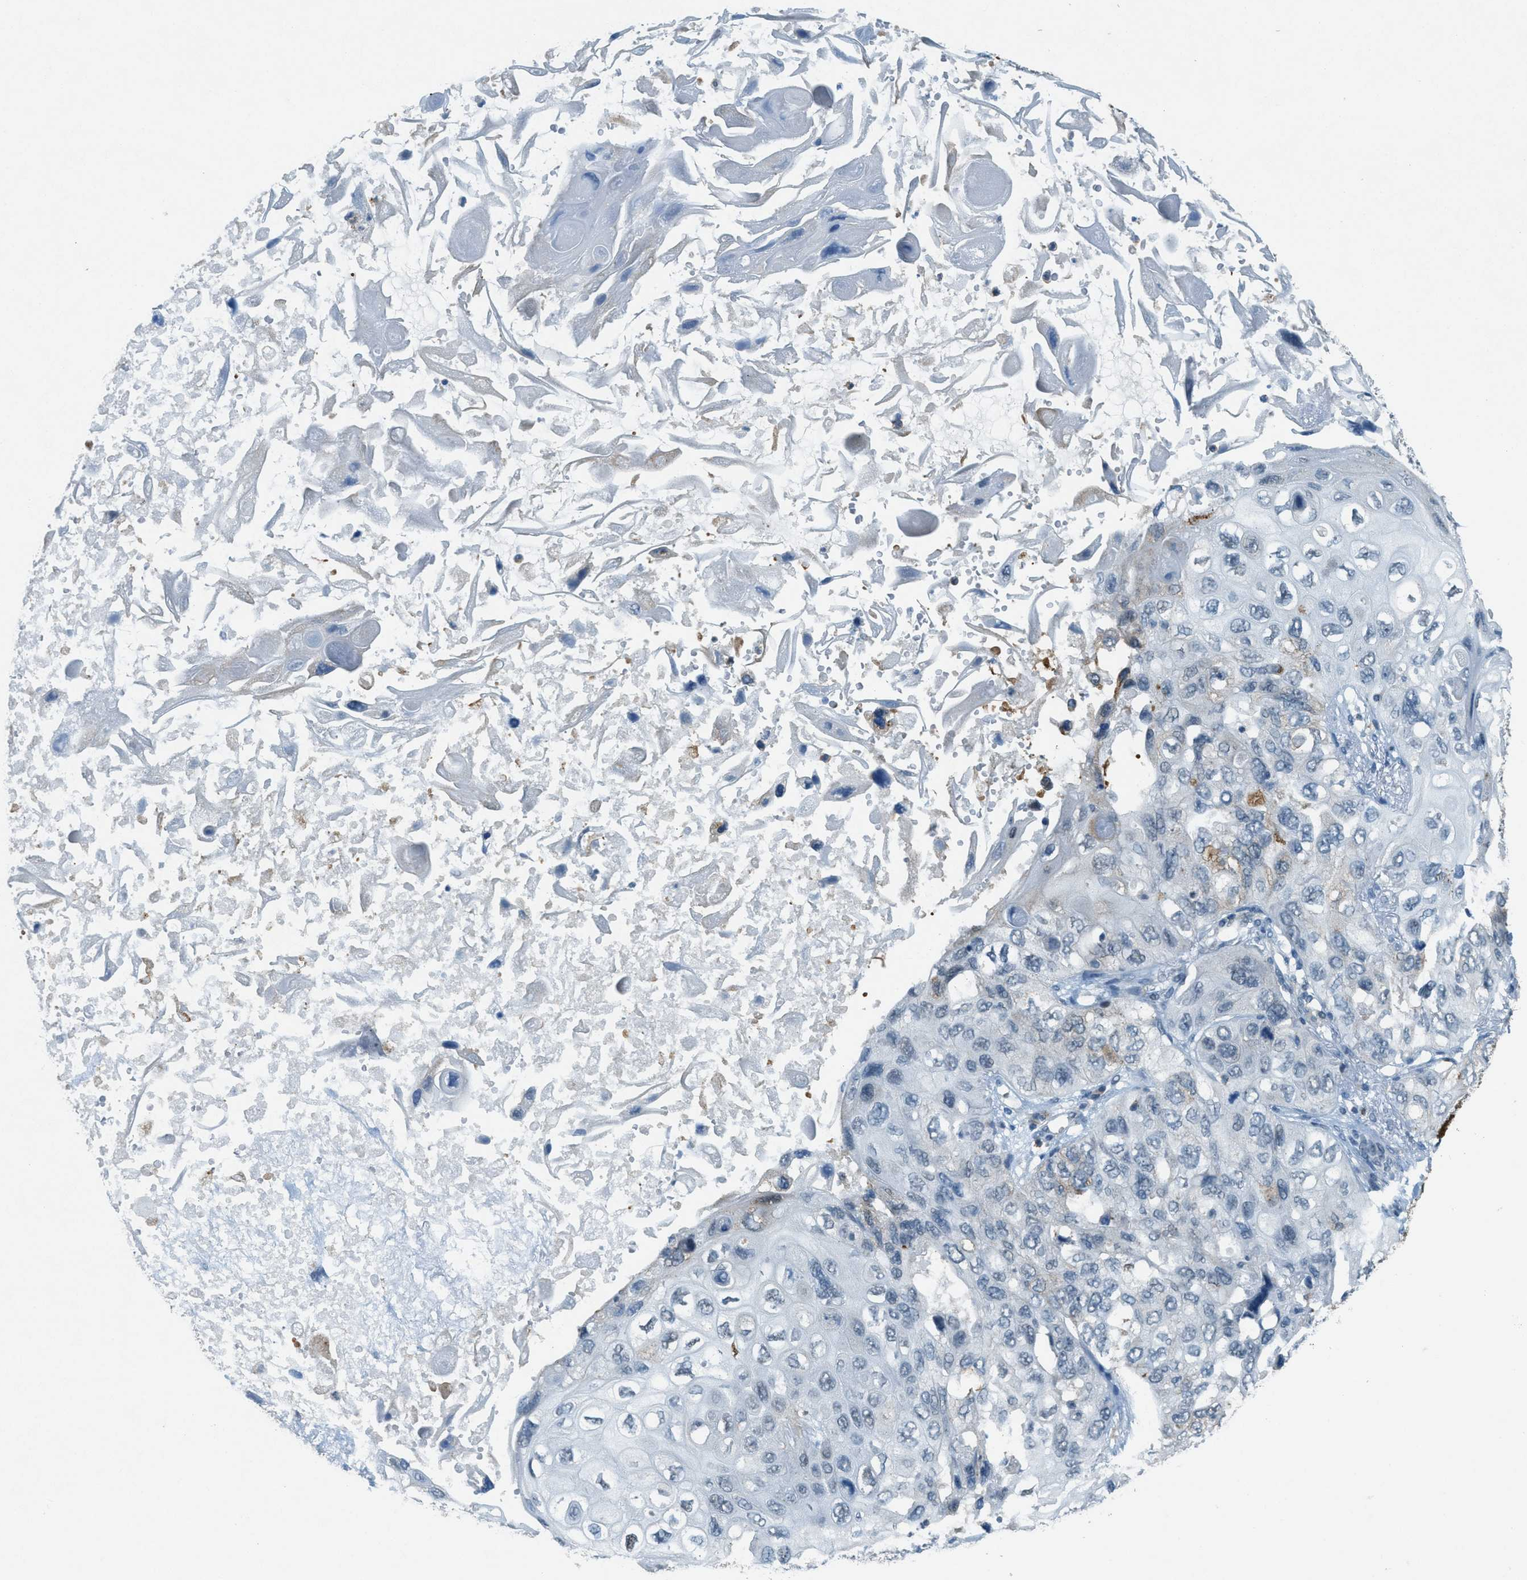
{"staining": {"intensity": "negative", "quantity": "none", "location": "none"}, "tissue": "lung cancer", "cell_type": "Tumor cells", "image_type": "cancer", "snomed": [{"axis": "morphology", "description": "Squamous cell carcinoma, NOS"}, {"axis": "topography", "description": "Lung"}], "caption": "A micrograph of human lung squamous cell carcinoma is negative for staining in tumor cells.", "gene": "FYN", "patient": {"sex": "female", "age": 73}}